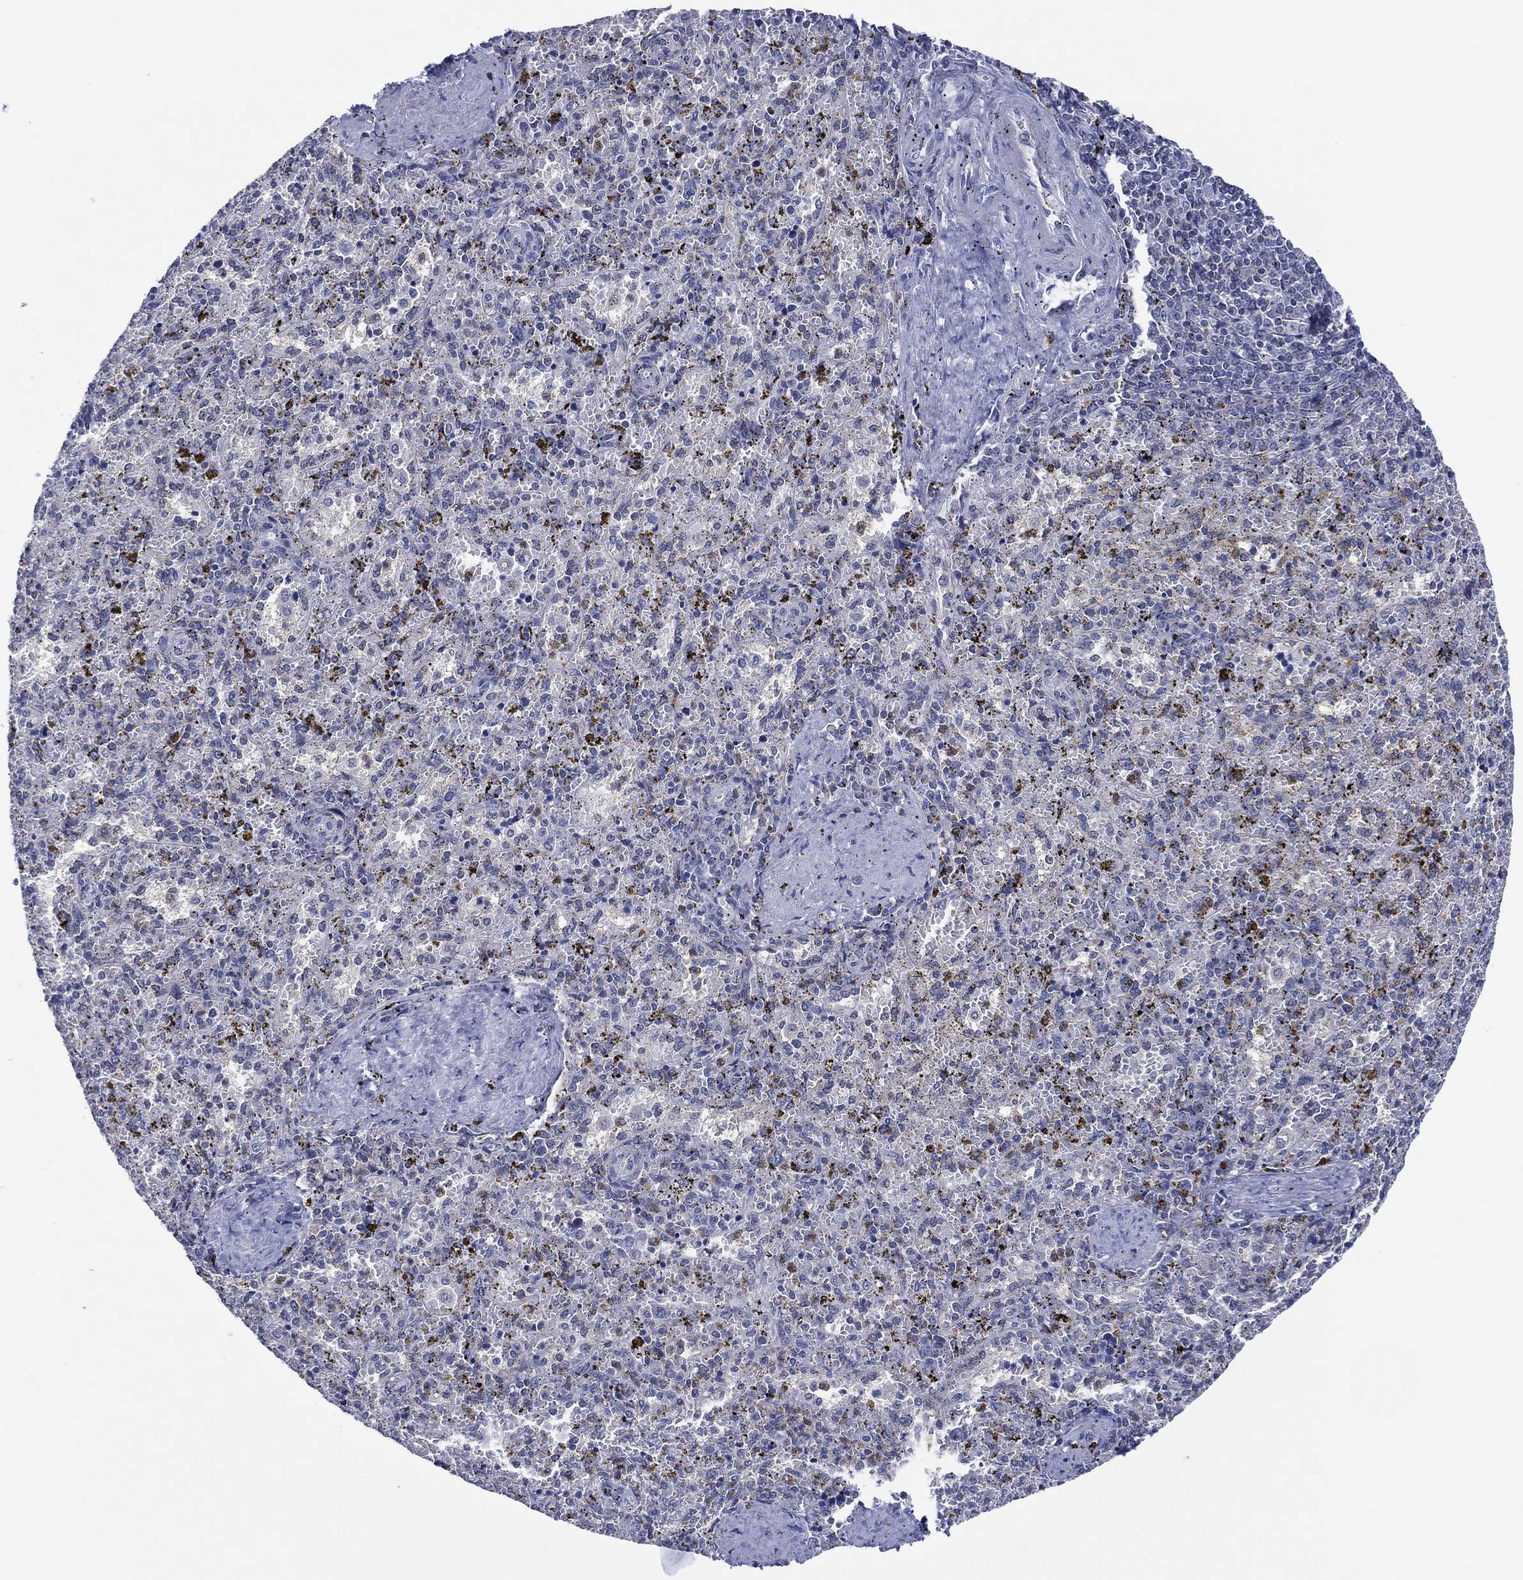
{"staining": {"intensity": "negative", "quantity": "none", "location": "none"}, "tissue": "spleen", "cell_type": "Cells in red pulp", "image_type": "normal", "snomed": [{"axis": "morphology", "description": "Normal tissue, NOS"}, {"axis": "topography", "description": "Spleen"}], "caption": "Immunohistochemistry (IHC) photomicrograph of normal spleen: human spleen stained with DAB (3,3'-diaminobenzidine) reveals no significant protein staining in cells in red pulp.", "gene": "TRIM31", "patient": {"sex": "female", "age": 50}}